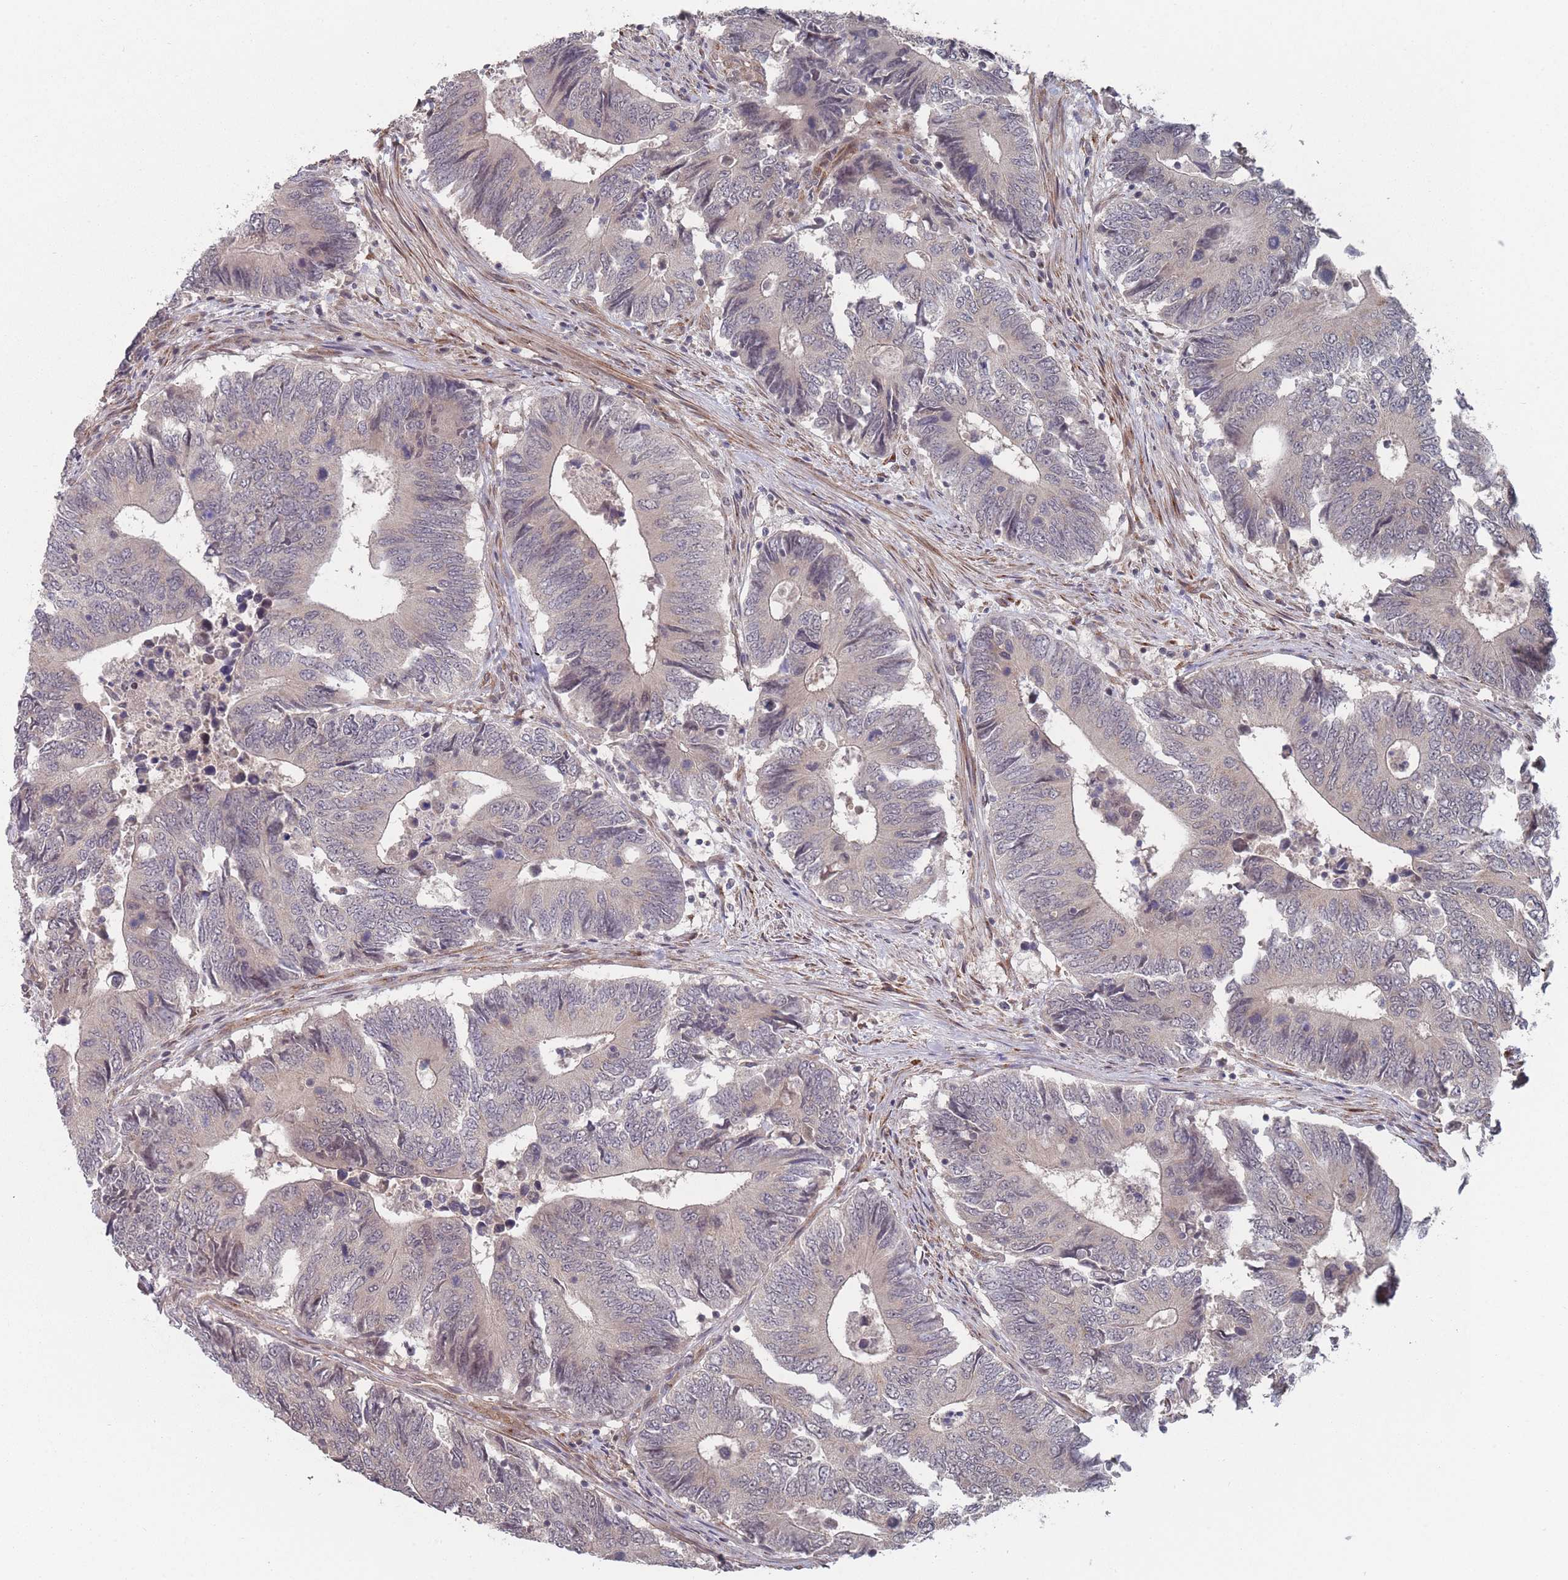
{"staining": {"intensity": "weak", "quantity": "25%-75%", "location": "nuclear"}, "tissue": "colorectal cancer", "cell_type": "Tumor cells", "image_type": "cancer", "snomed": [{"axis": "morphology", "description": "Adenocarcinoma, NOS"}, {"axis": "topography", "description": "Colon"}], "caption": "Protein analysis of colorectal cancer (adenocarcinoma) tissue shows weak nuclear expression in about 25%-75% of tumor cells.", "gene": "CNTRL", "patient": {"sex": "male", "age": 87}}